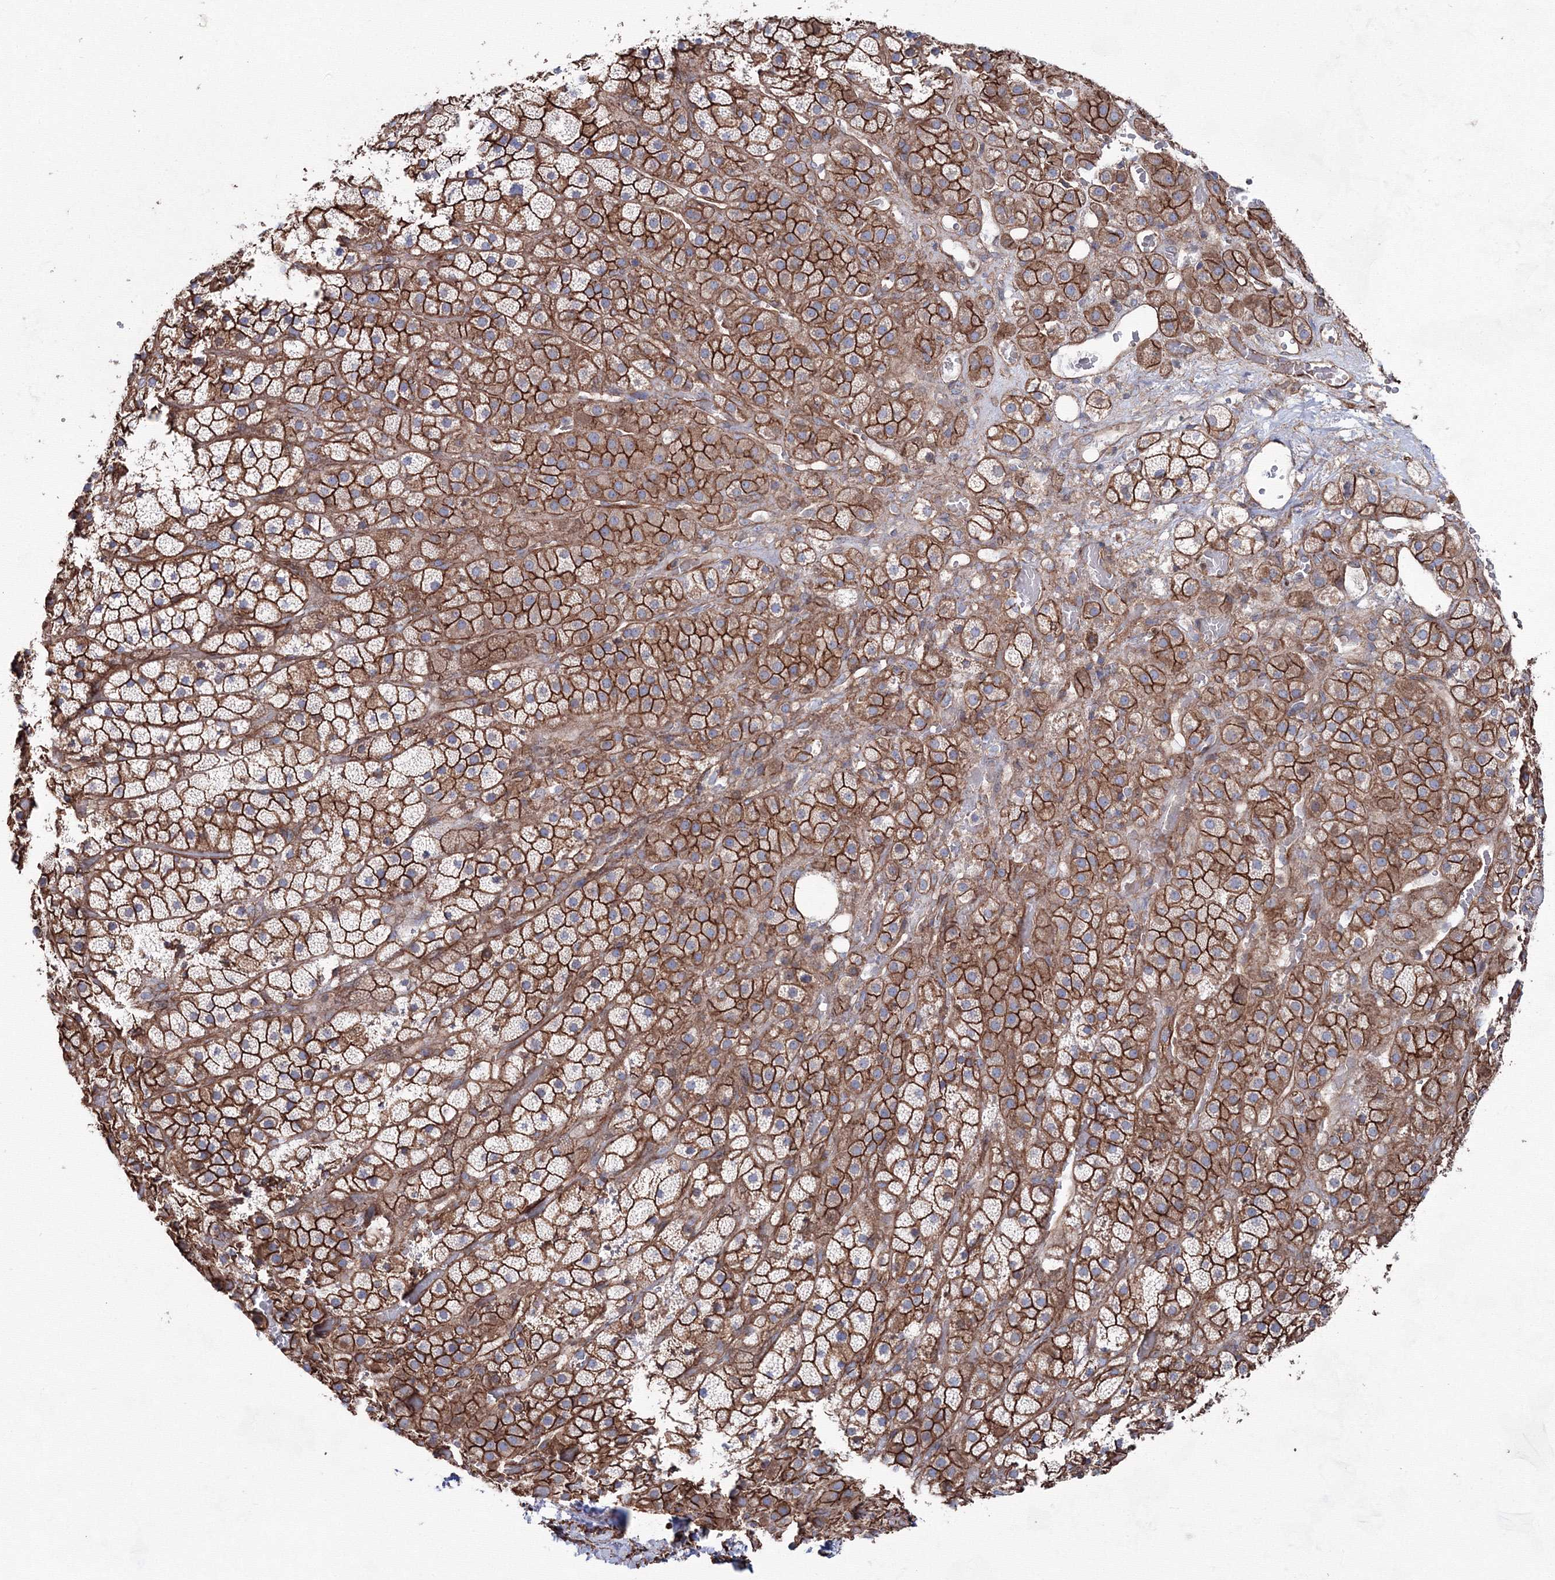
{"staining": {"intensity": "strong", "quantity": ">75%", "location": "cytoplasmic/membranous"}, "tissue": "adrenal gland", "cell_type": "Glandular cells", "image_type": "normal", "snomed": [{"axis": "morphology", "description": "Normal tissue, NOS"}, {"axis": "topography", "description": "Adrenal gland"}], "caption": "Protein staining exhibits strong cytoplasmic/membranous positivity in approximately >75% of glandular cells in normal adrenal gland.", "gene": "ANKRD37", "patient": {"sex": "male", "age": 57}}